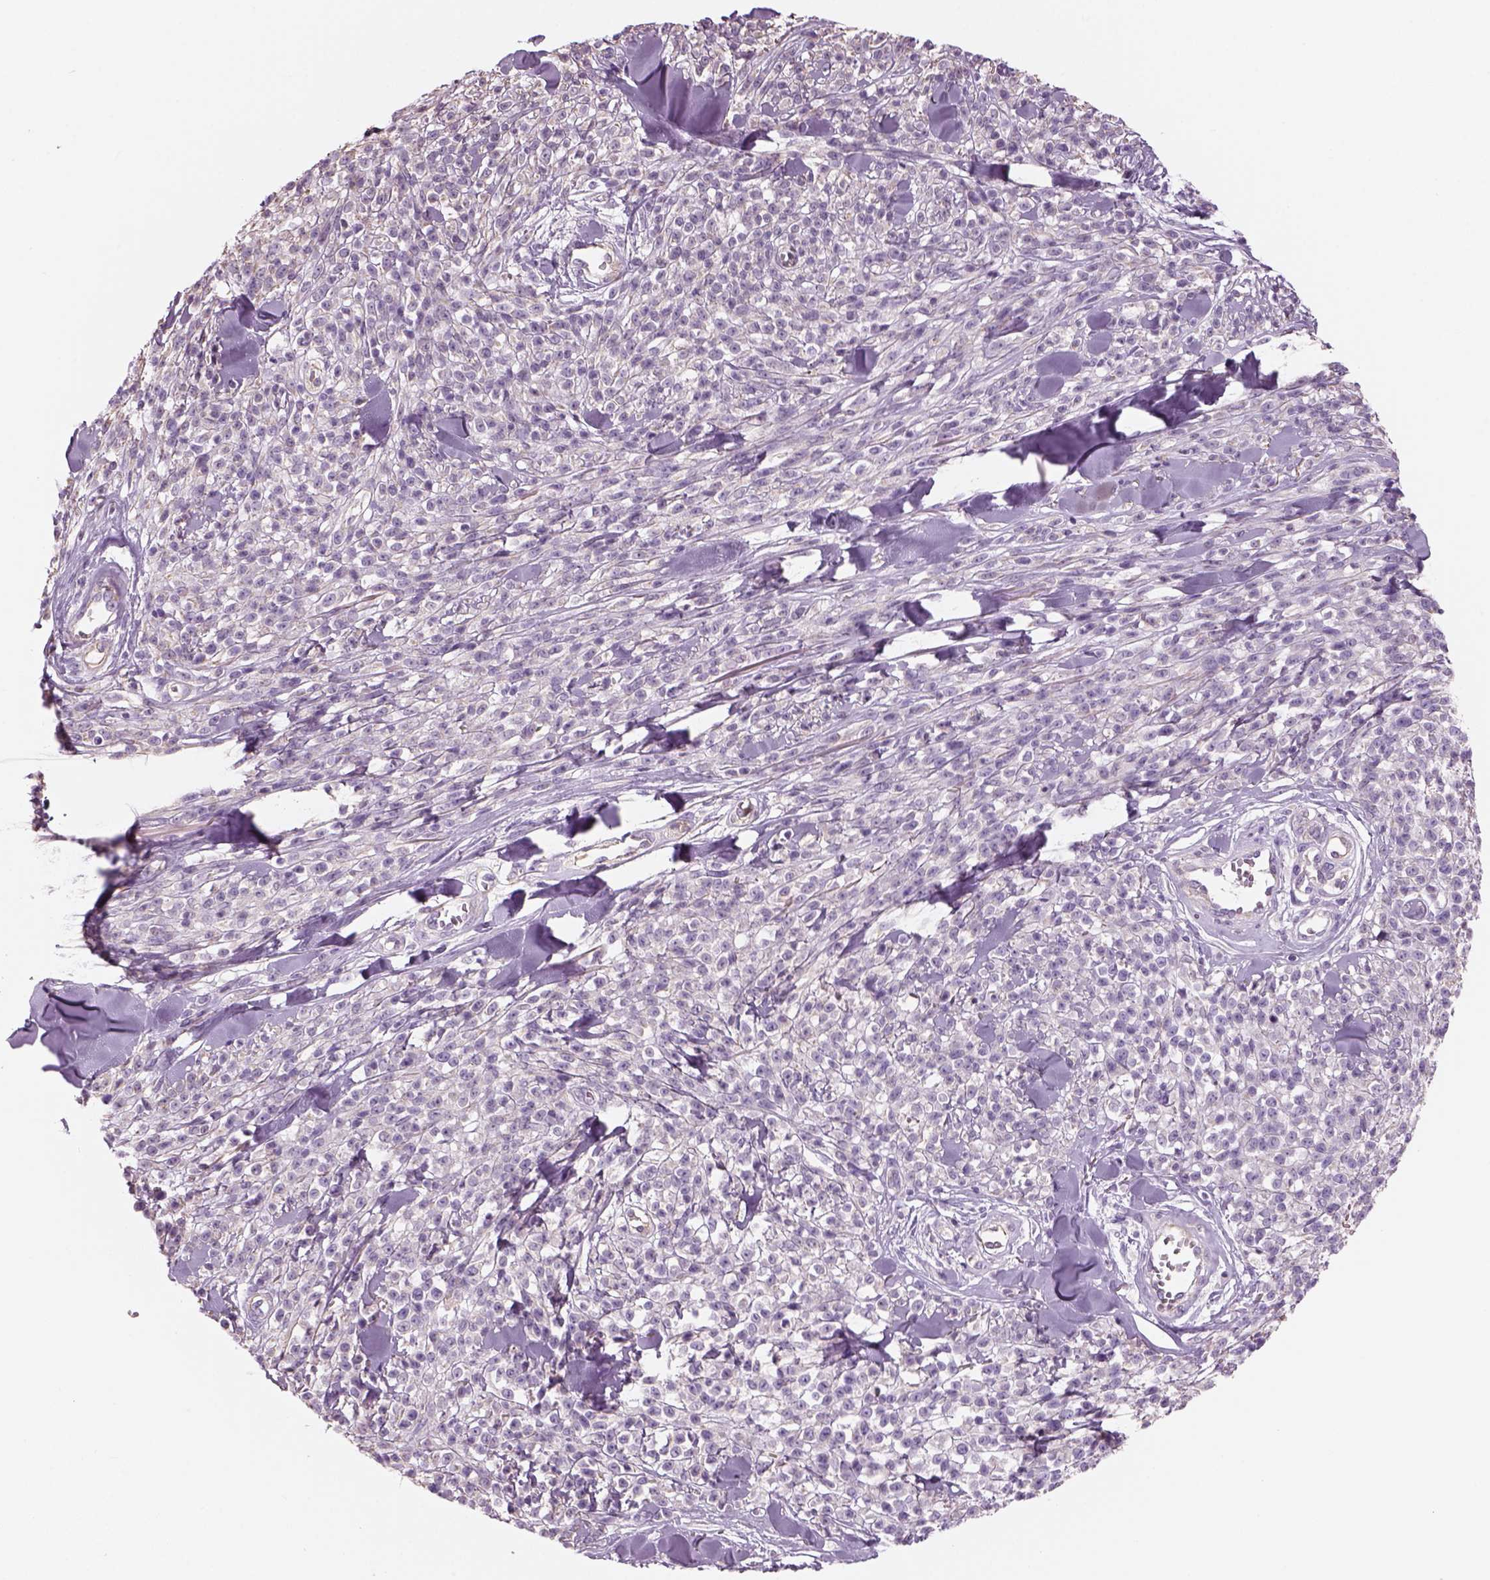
{"staining": {"intensity": "negative", "quantity": "none", "location": "none"}, "tissue": "melanoma", "cell_type": "Tumor cells", "image_type": "cancer", "snomed": [{"axis": "morphology", "description": "Malignant melanoma, NOS"}, {"axis": "topography", "description": "Skin"}, {"axis": "topography", "description": "Skin of trunk"}], "caption": "High power microscopy image of an immunohistochemistry micrograph of malignant melanoma, revealing no significant expression in tumor cells. Nuclei are stained in blue.", "gene": "SLC1A7", "patient": {"sex": "male", "age": 74}}